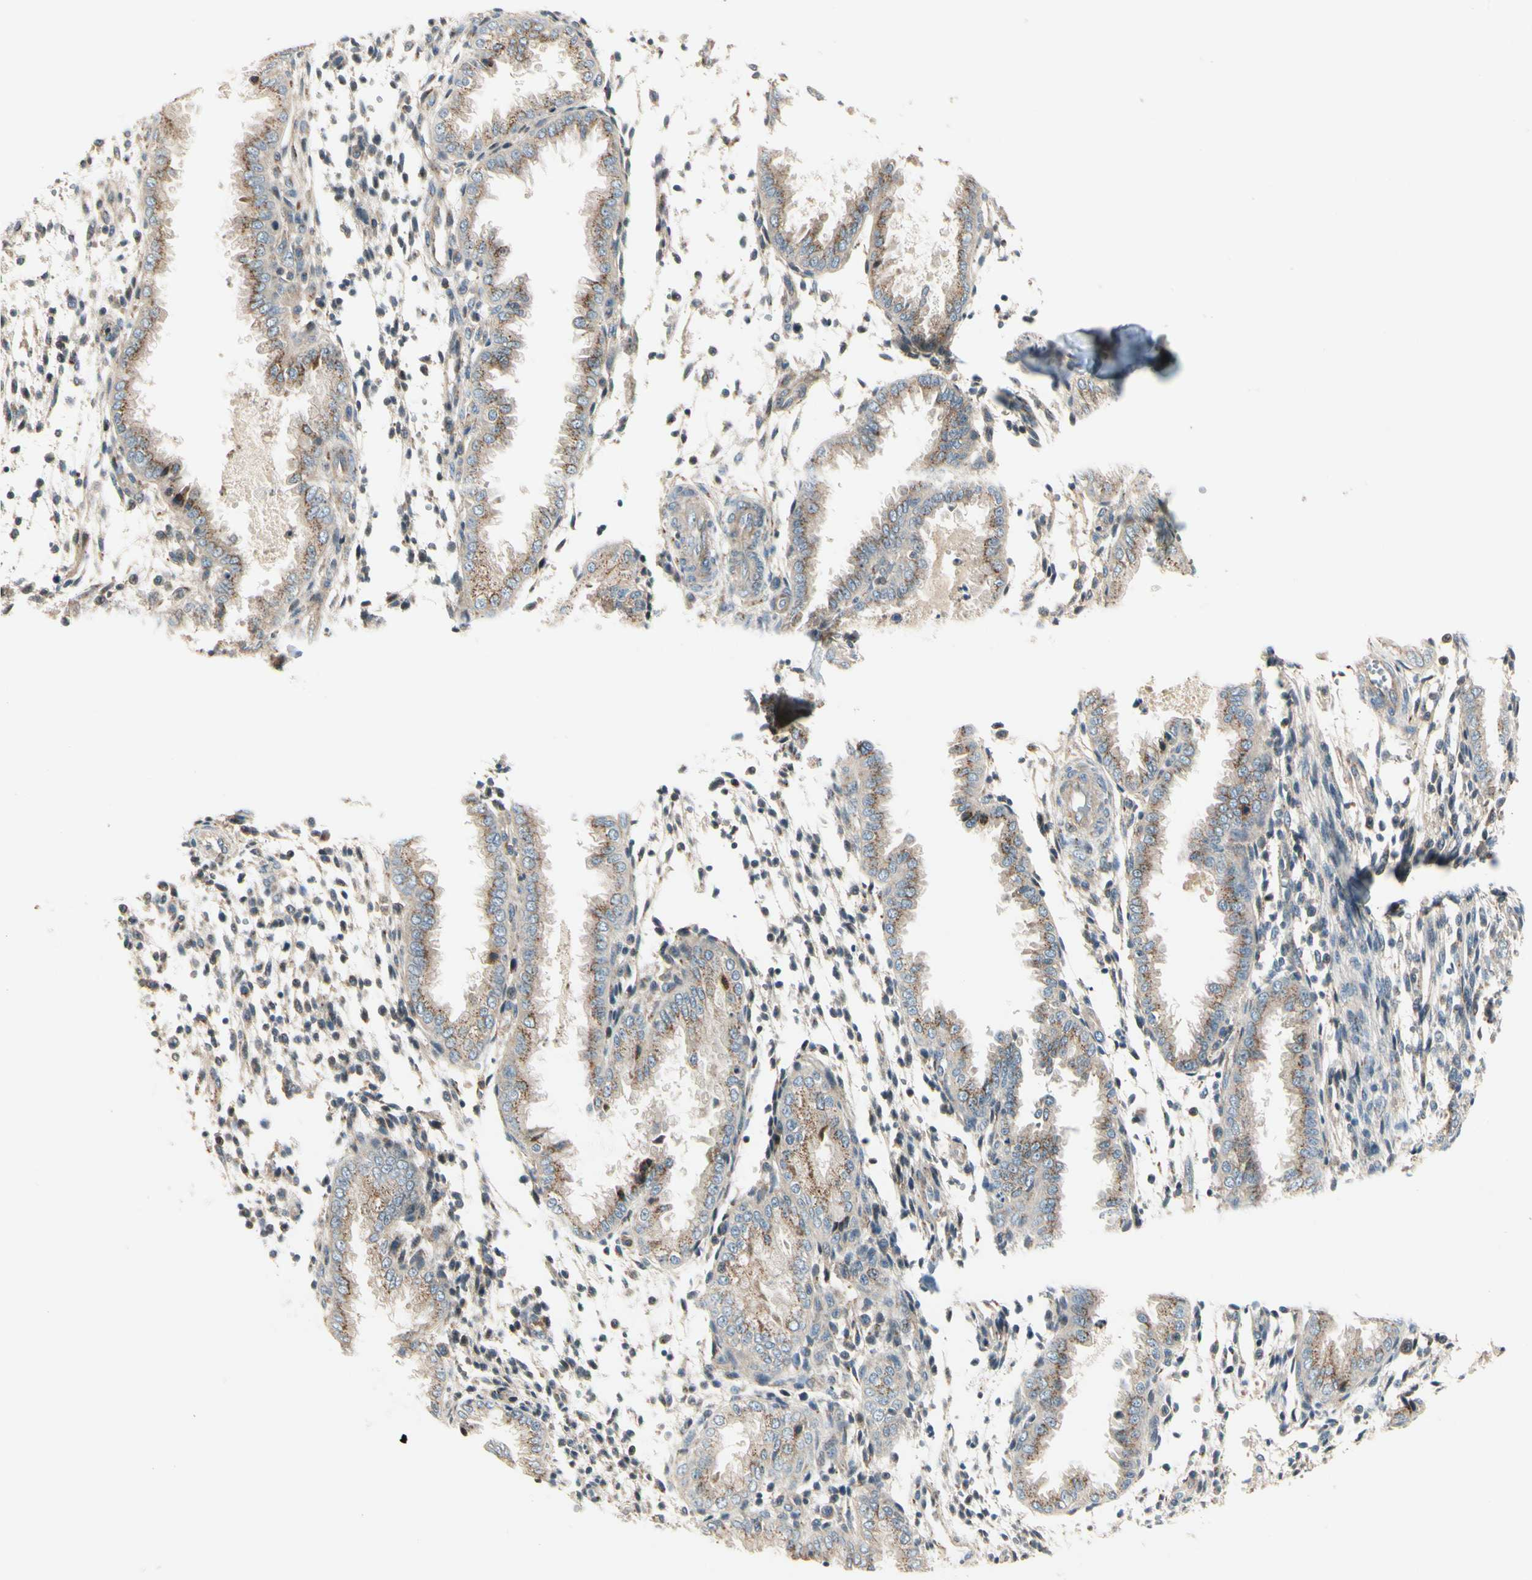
{"staining": {"intensity": "moderate", "quantity": ">75%", "location": "cytoplasmic/membranous"}, "tissue": "endometrium", "cell_type": "Cells in endometrial stroma", "image_type": "normal", "snomed": [{"axis": "morphology", "description": "Normal tissue, NOS"}, {"axis": "topography", "description": "Endometrium"}], "caption": "The histopathology image demonstrates immunohistochemical staining of normal endometrium. There is moderate cytoplasmic/membranous expression is seen in about >75% of cells in endometrial stroma.", "gene": "ABCA3", "patient": {"sex": "female", "age": 33}}